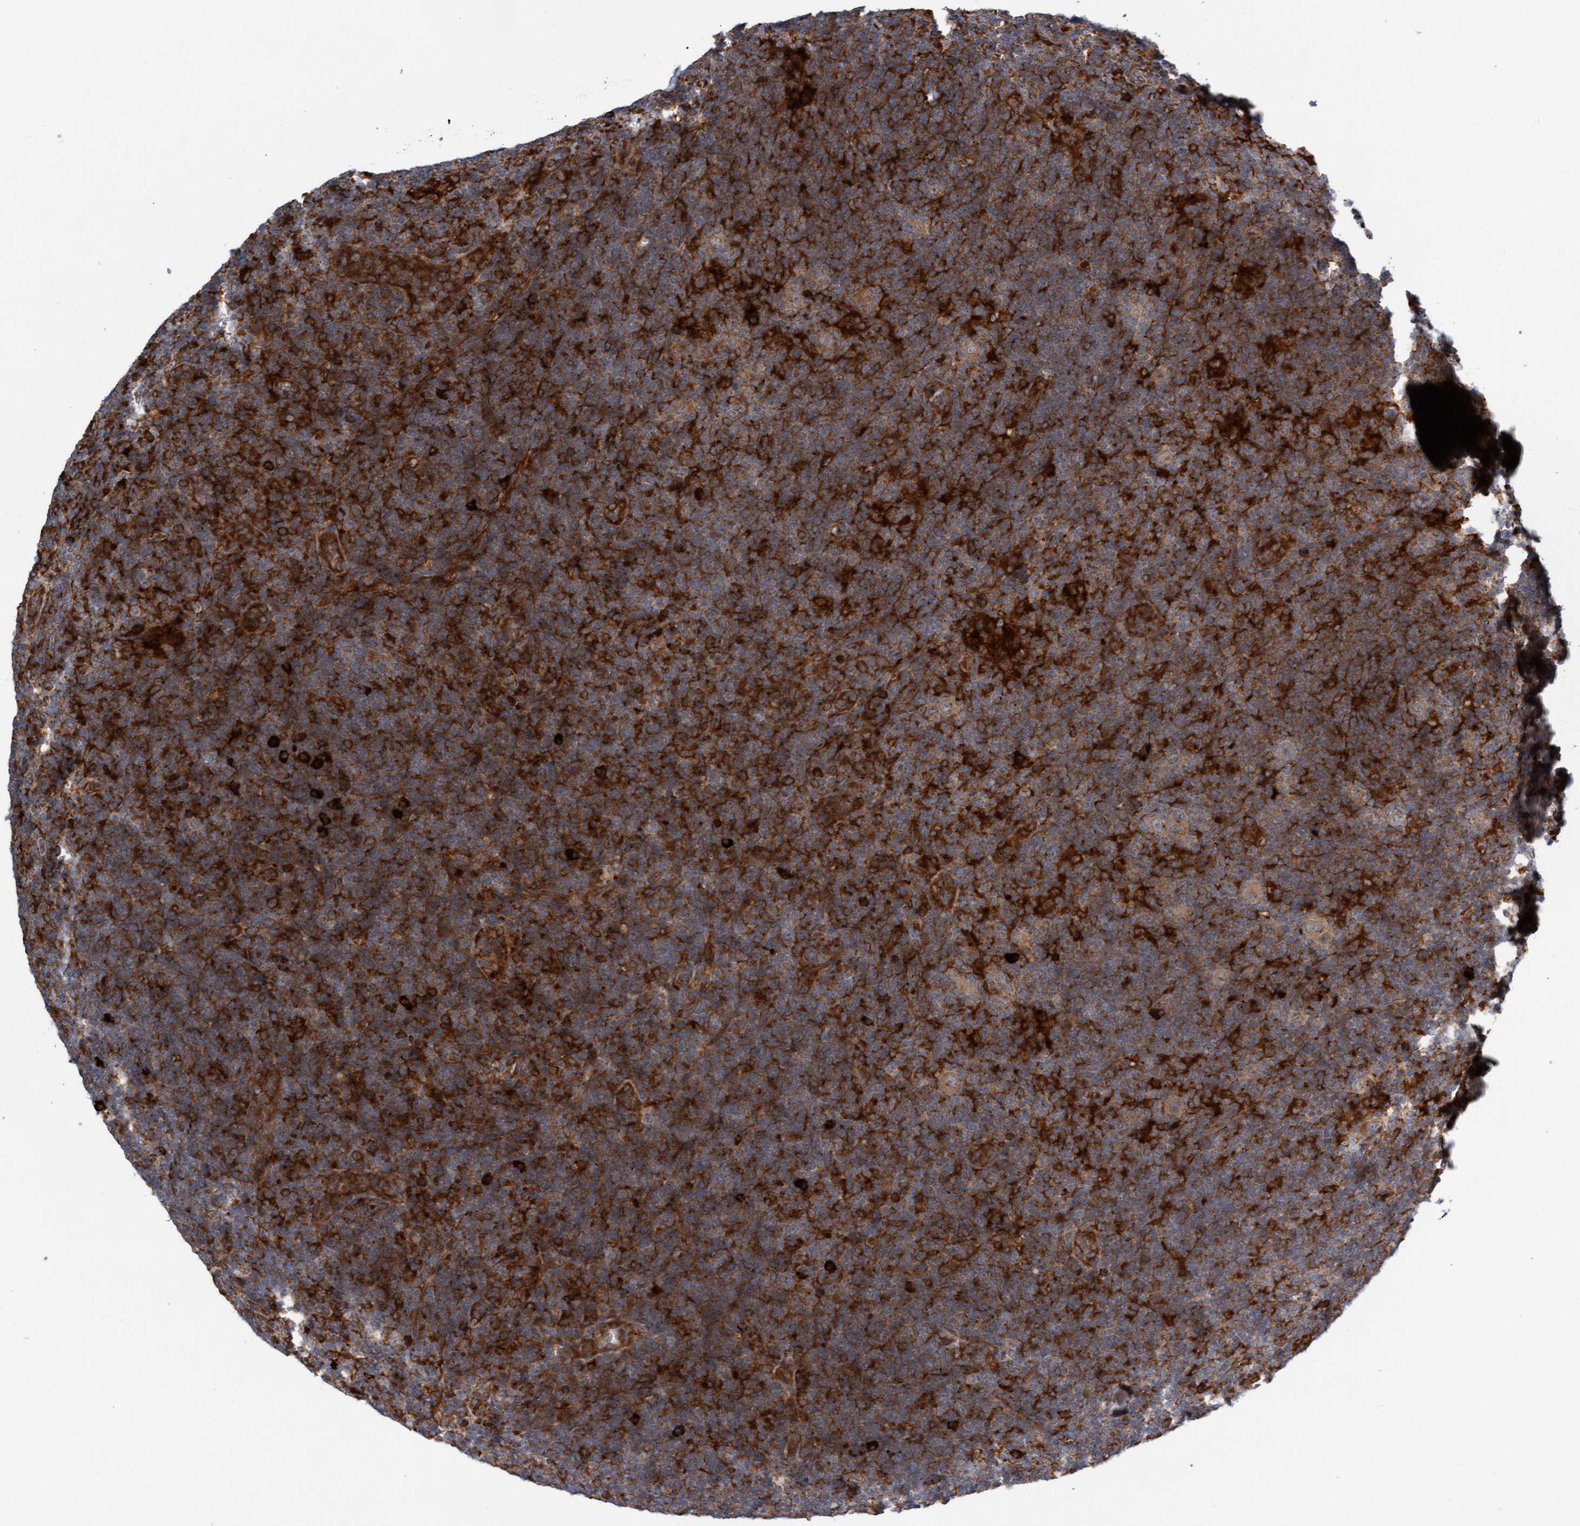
{"staining": {"intensity": "moderate", "quantity": ">75%", "location": "cytoplasmic/membranous"}, "tissue": "lymphoma", "cell_type": "Tumor cells", "image_type": "cancer", "snomed": [{"axis": "morphology", "description": "Hodgkin's disease, NOS"}, {"axis": "topography", "description": "Lymph node"}], "caption": "The histopathology image displays a brown stain indicating the presence of a protein in the cytoplasmic/membranous of tumor cells in Hodgkin's disease.", "gene": "KIAA0753", "patient": {"sex": "female", "age": 57}}